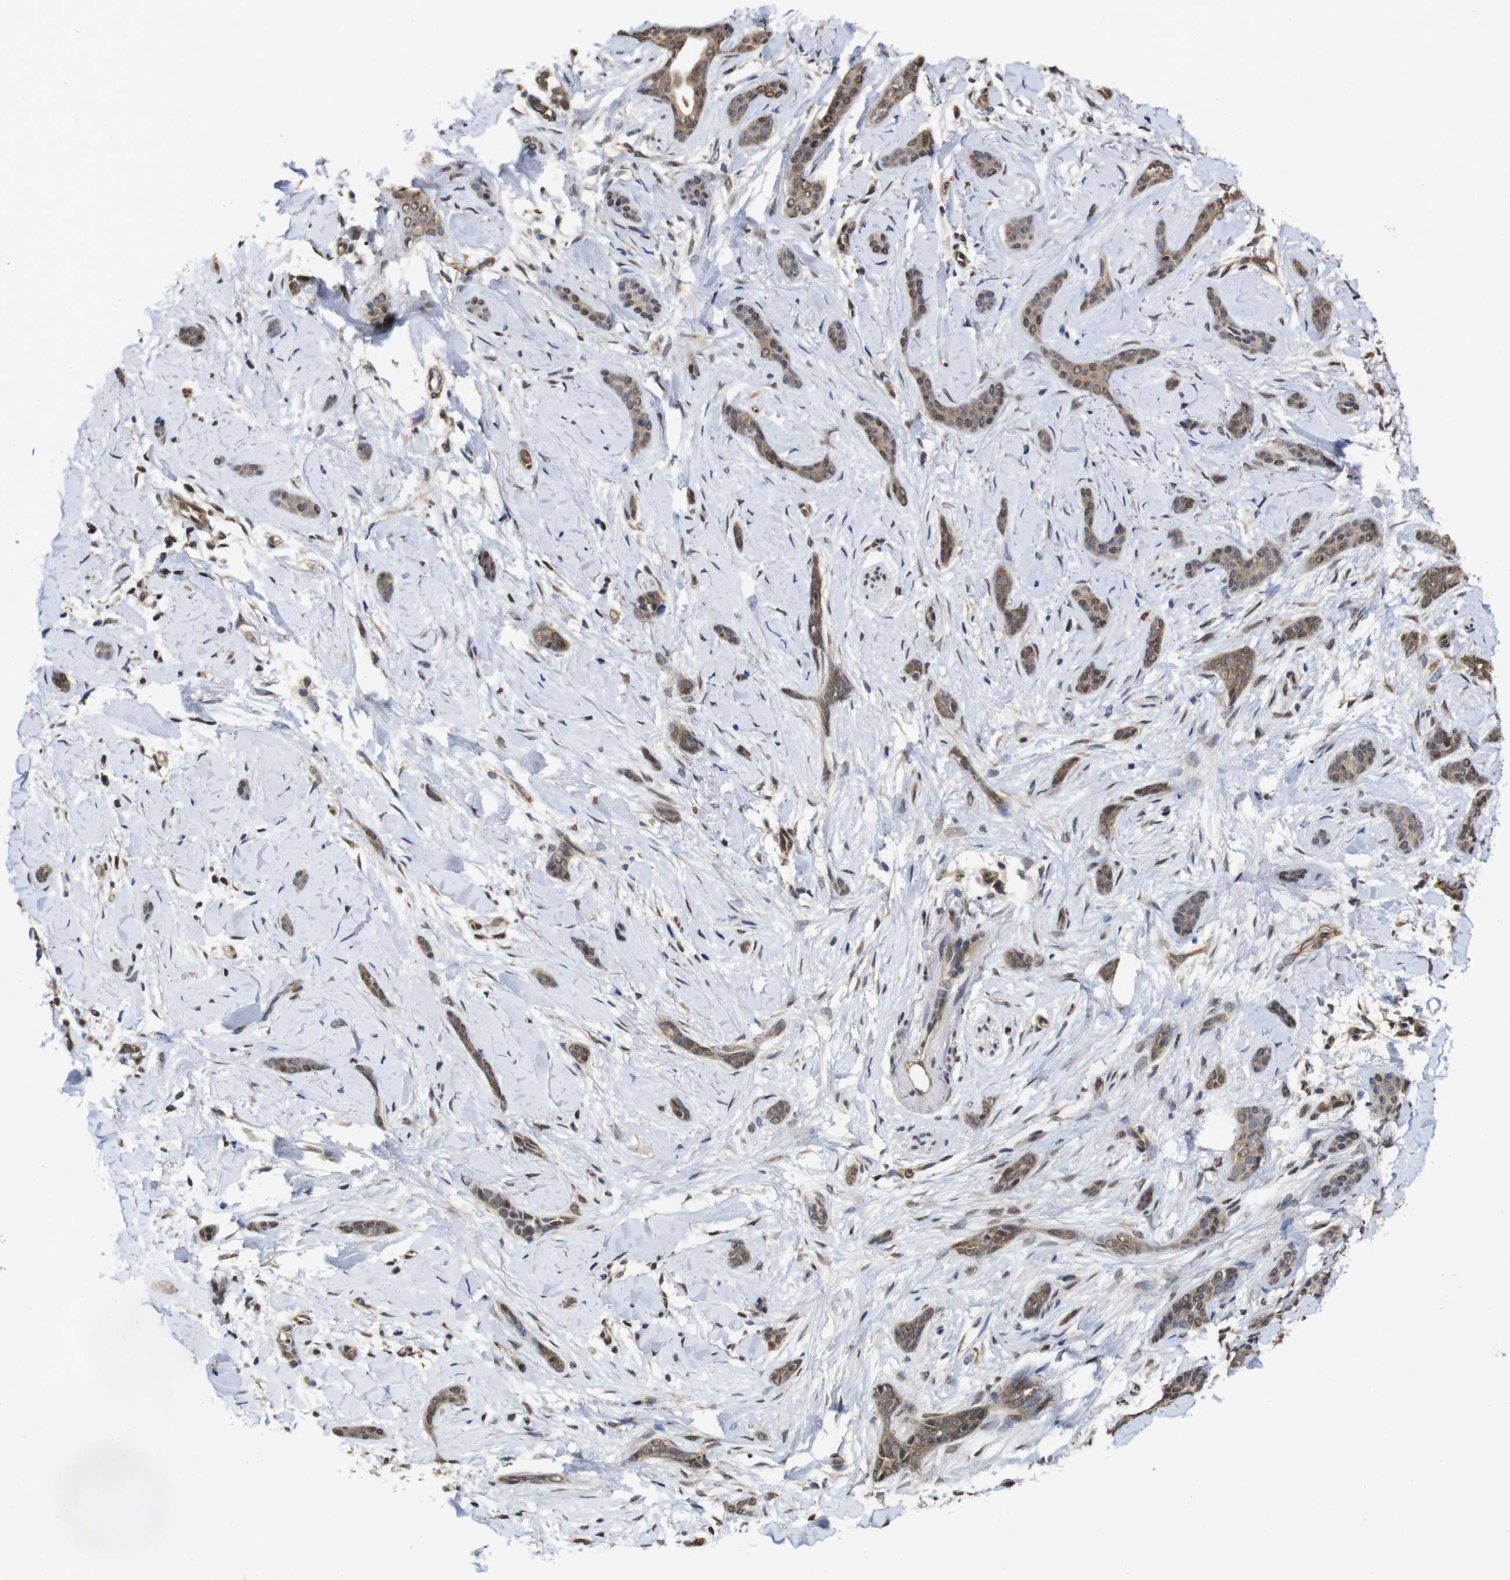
{"staining": {"intensity": "moderate", "quantity": ">75%", "location": "cytoplasmic/membranous,nuclear"}, "tissue": "skin cancer", "cell_type": "Tumor cells", "image_type": "cancer", "snomed": [{"axis": "morphology", "description": "Basal cell carcinoma"}, {"axis": "morphology", "description": "Adnexal tumor, benign"}, {"axis": "topography", "description": "Skin"}], "caption": "Tumor cells exhibit medium levels of moderate cytoplasmic/membranous and nuclear staining in about >75% of cells in basal cell carcinoma (skin).", "gene": "SUMO3", "patient": {"sex": "female", "age": 42}}